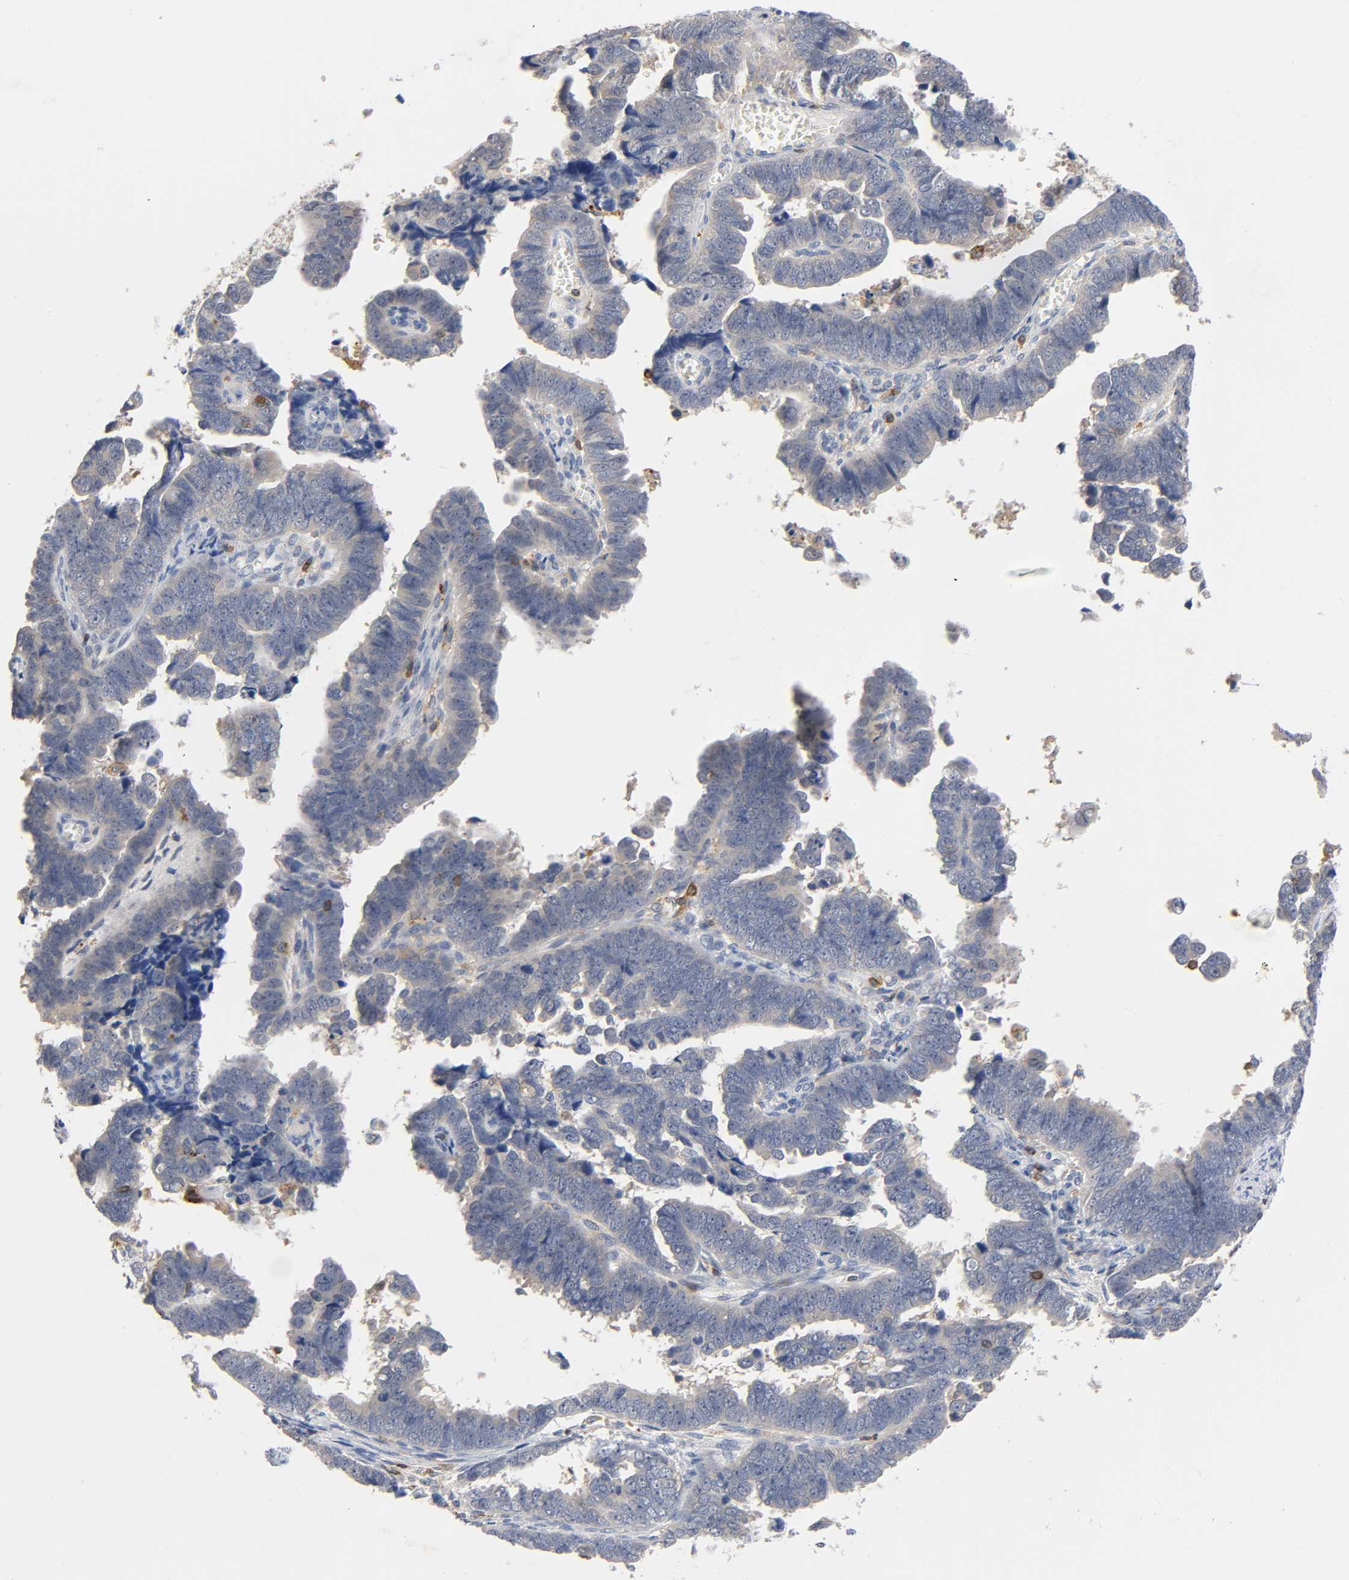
{"staining": {"intensity": "weak", "quantity": "25%-75%", "location": "cytoplasmic/membranous"}, "tissue": "endometrial cancer", "cell_type": "Tumor cells", "image_type": "cancer", "snomed": [{"axis": "morphology", "description": "Adenocarcinoma, NOS"}, {"axis": "topography", "description": "Endometrium"}], "caption": "Endometrial cancer (adenocarcinoma) tissue reveals weak cytoplasmic/membranous positivity in about 25%-75% of tumor cells, visualized by immunohistochemistry.", "gene": "UCKL1", "patient": {"sex": "female", "age": 75}}